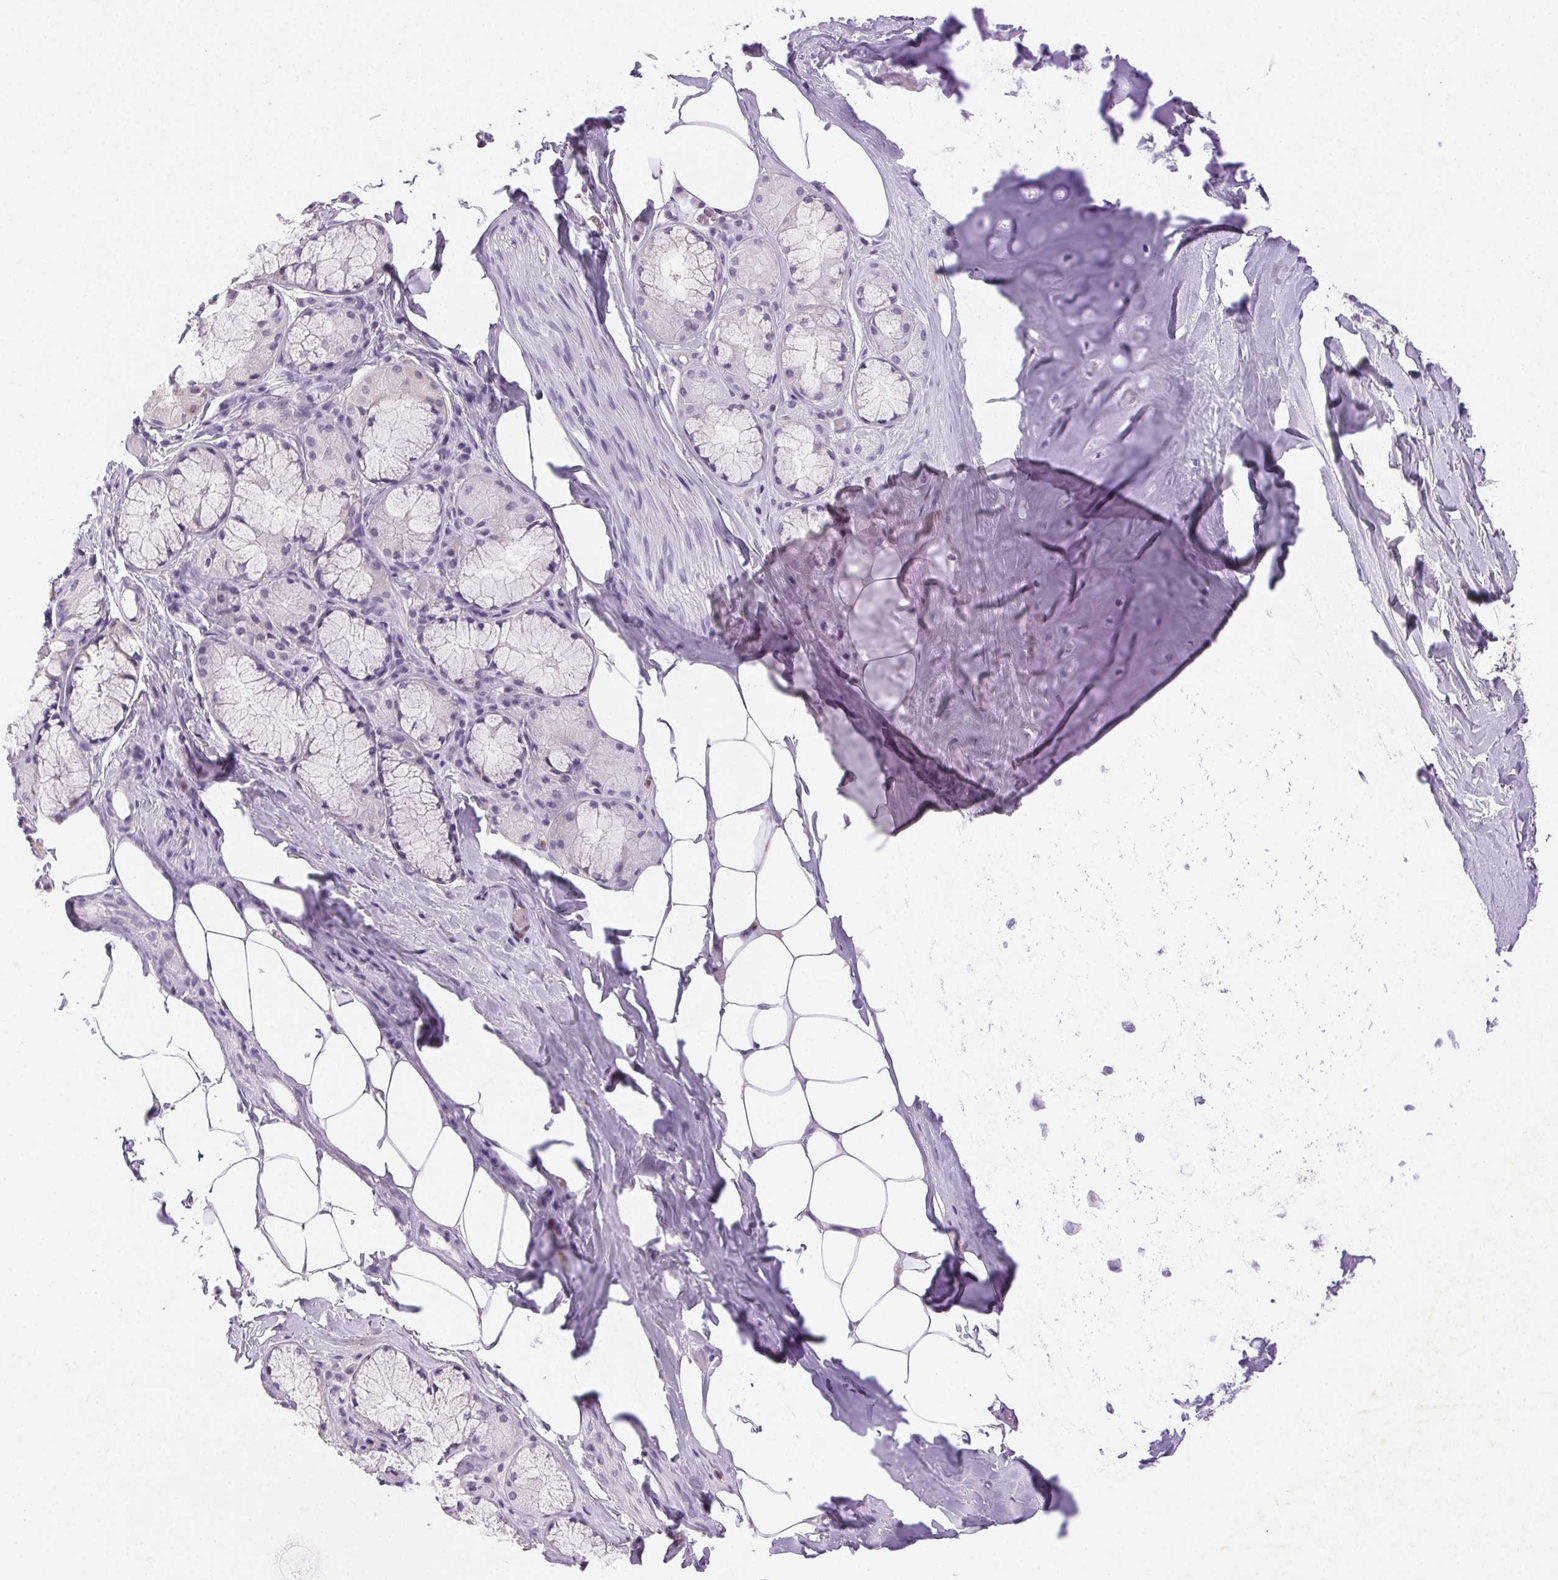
{"staining": {"intensity": "negative", "quantity": "none", "location": "none"}, "tissue": "adipose tissue", "cell_type": "Adipocytes", "image_type": "normal", "snomed": [{"axis": "morphology", "description": "Normal tissue, NOS"}, {"axis": "topography", "description": "Cartilage tissue"}, {"axis": "topography", "description": "Bronchus"}], "caption": "Immunohistochemistry micrograph of benign adipose tissue stained for a protein (brown), which demonstrates no positivity in adipocytes.", "gene": "EMX2", "patient": {"sex": "male", "age": 64}}